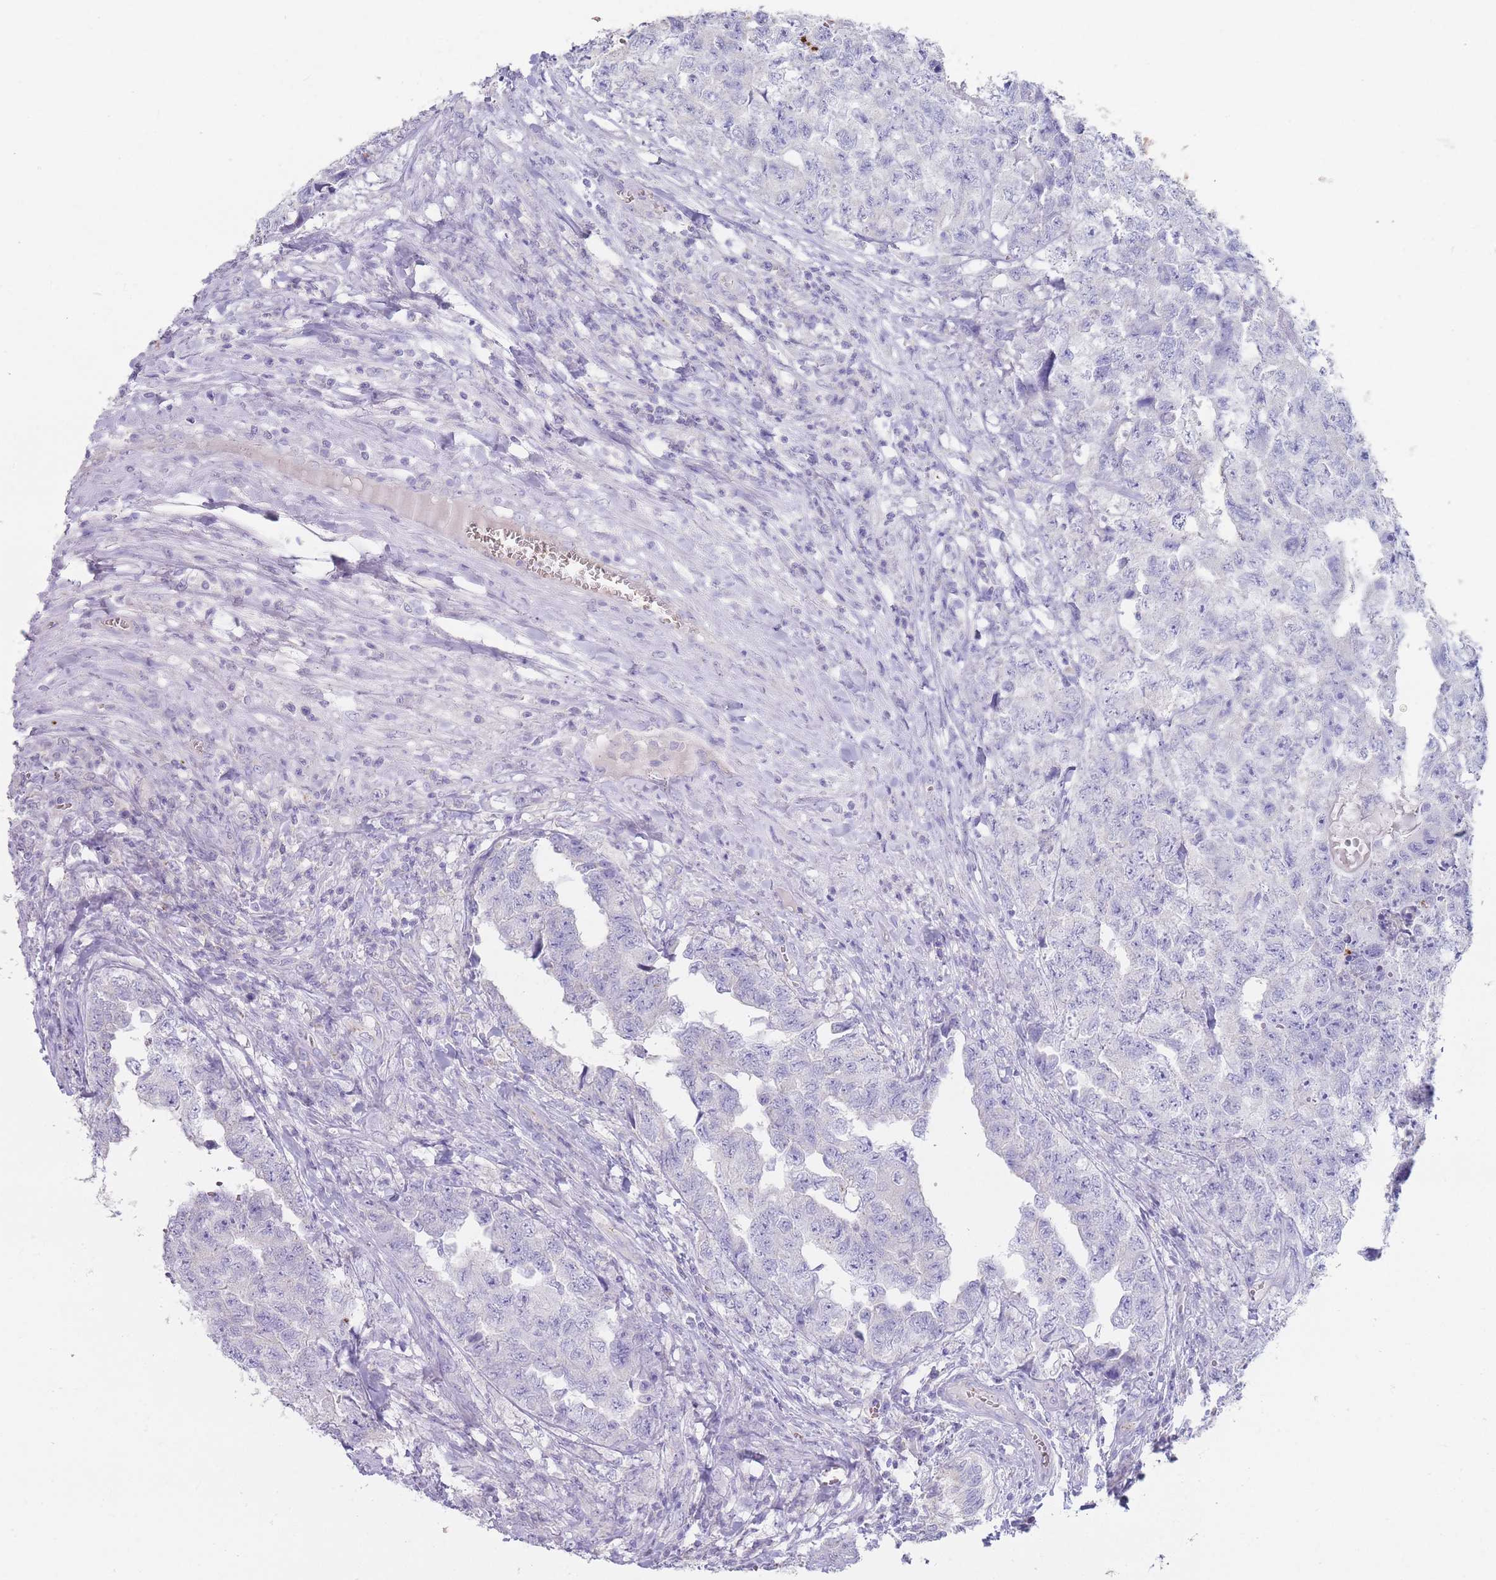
{"staining": {"intensity": "negative", "quantity": "none", "location": "none"}, "tissue": "testis cancer", "cell_type": "Tumor cells", "image_type": "cancer", "snomed": [{"axis": "morphology", "description": "Carcinoma, Embryonal, NOS"}, {"axis": "topography", "description": "Testis"}], "caption": "The photomicrograph demonstrates no staining of tumor cells in testis cancer (embryonal carcinoma).", "gene": "HBG2", "patient": {"sex": "male", "age": 31}}